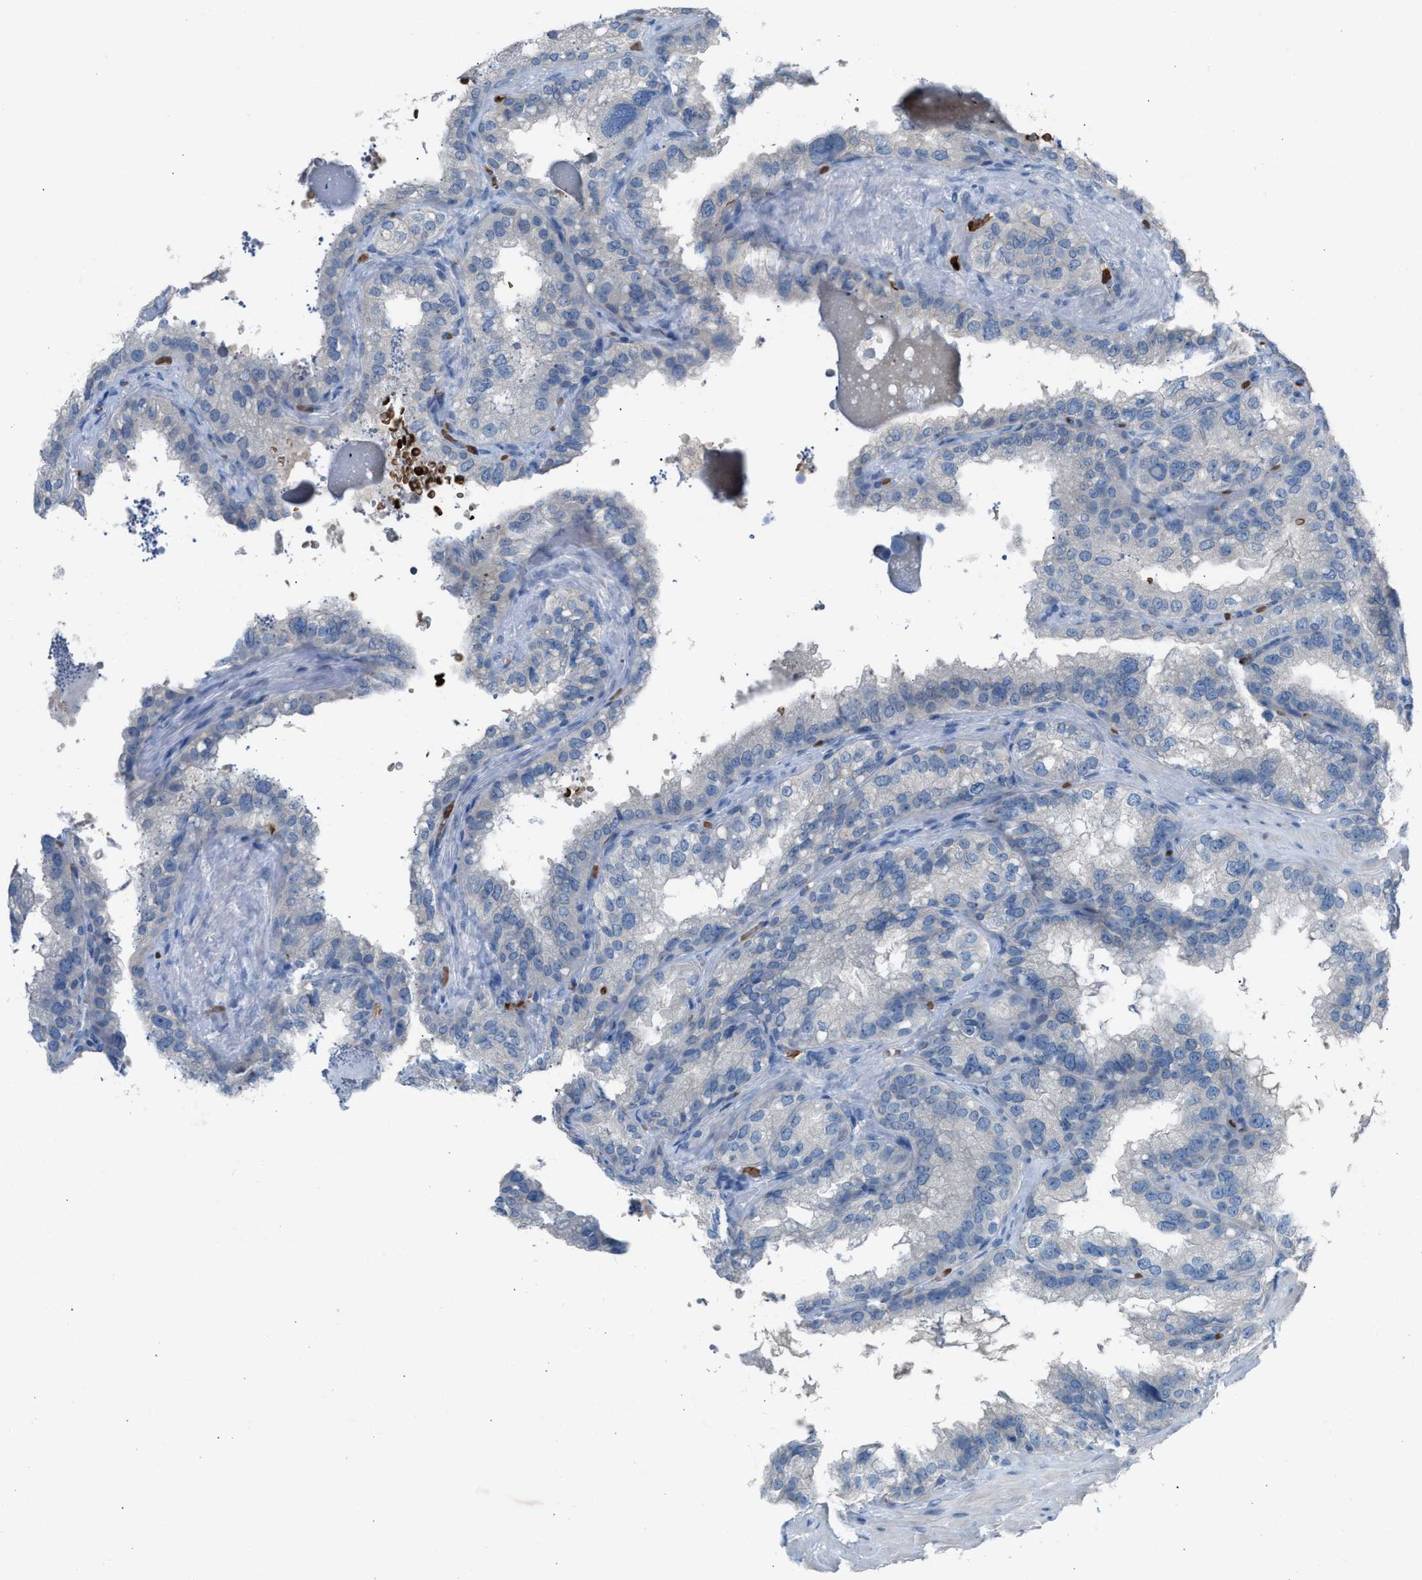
{"staining": {"intensity": "negative", "quantity": "none", "location": "none"}, "tissue": "seminal vesicle", "cell_type": "Glandular cells", "image_type": "normal", "snomed": [{"axis": "morphology", "description": "Normal tissue, NOS"}, {"axis": "topography", "description": "Seminal veicle"}], "caption": "Seminal vesicle stained for a protein using immunohistochemistry reveals no positivity glandular cells.", "gene": "CFAP77", "patient": {"sex": "male", "age": 68}}